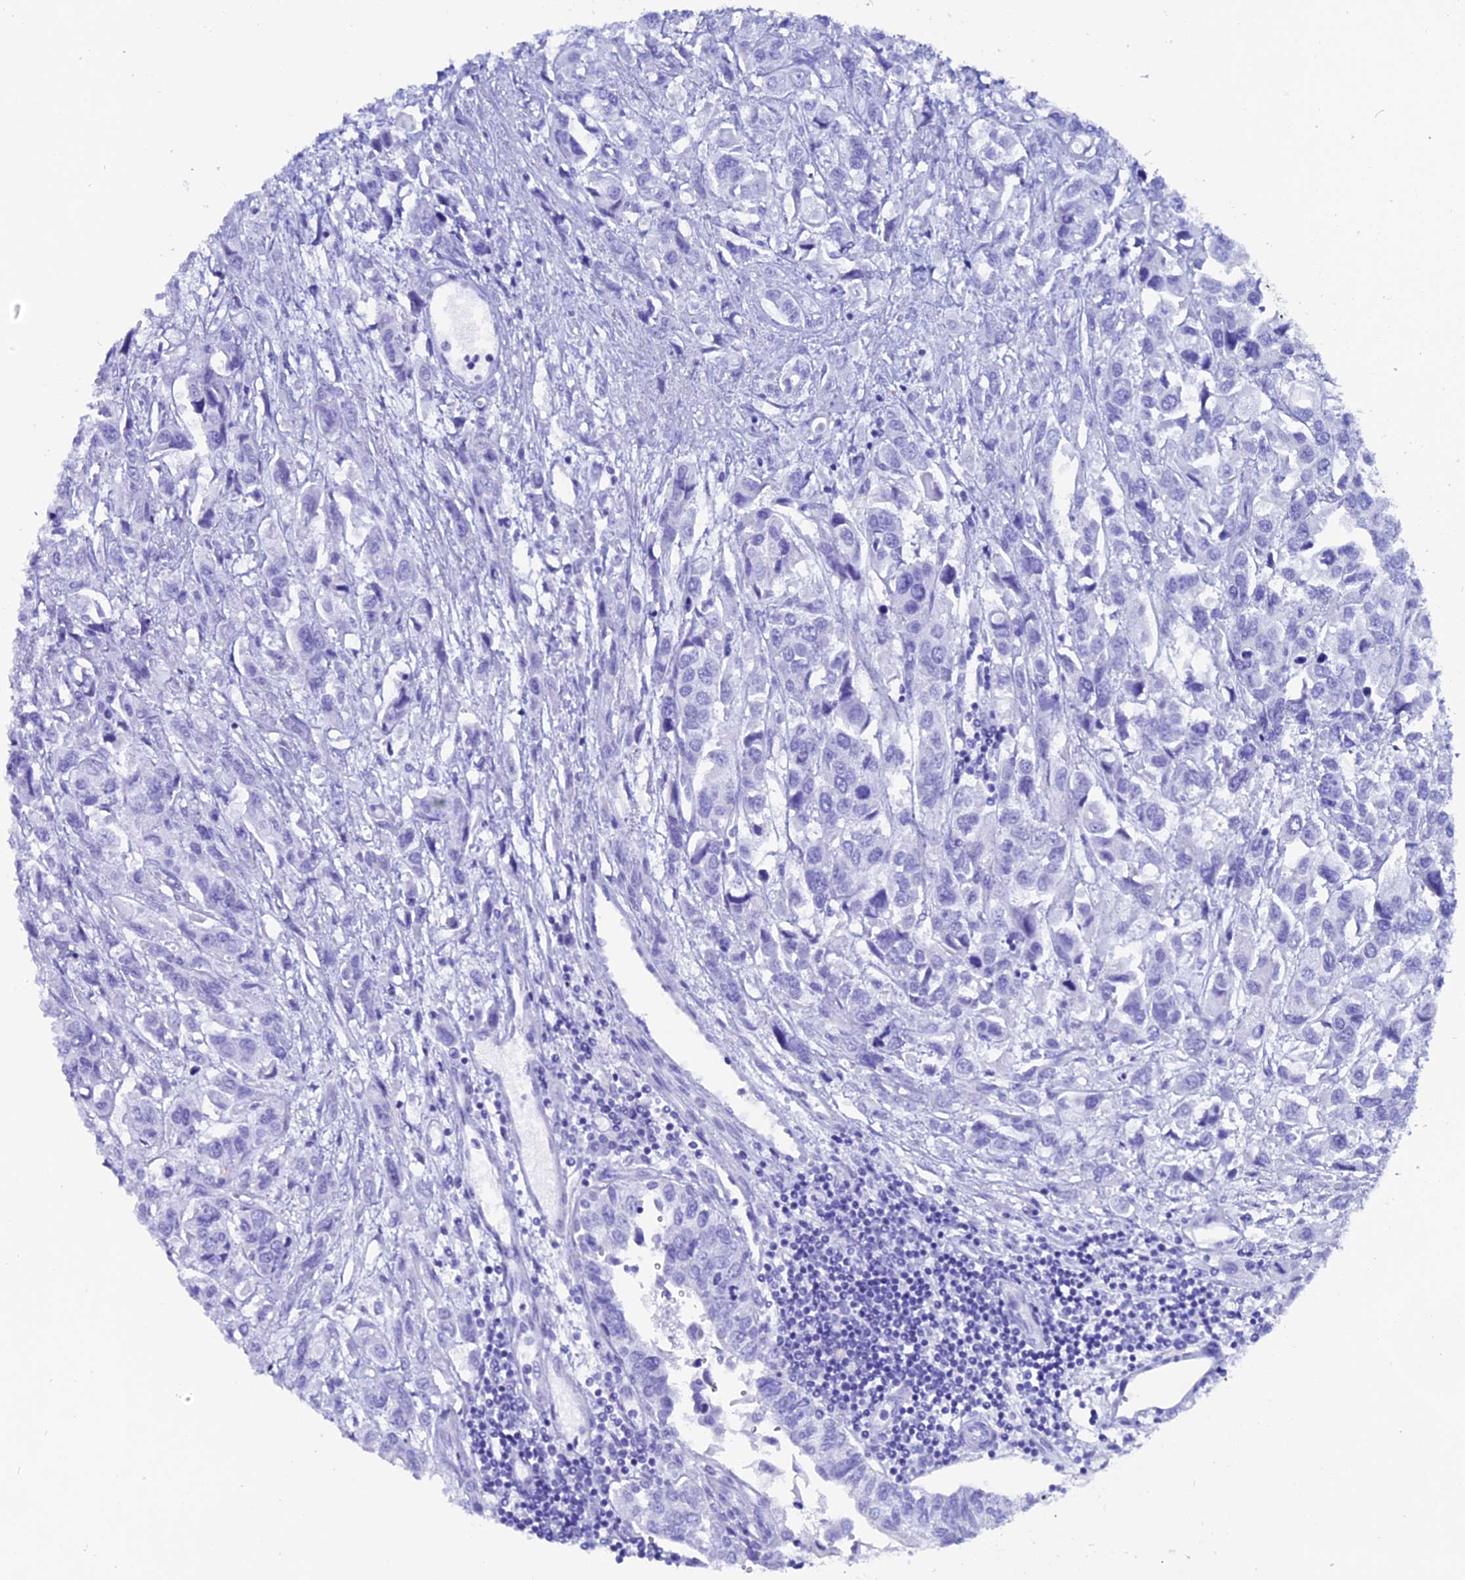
{"staining": {"intensity": "negative", "quantity": "none", "location": "none"}, "tissue": "urothelial cancer", "cell_type": "Tumor cells", "image_type": "cancer", "snomed": [{"axis": "morphology", "description": "Urothelial carcinoma, High grade"}, {"axis": "topography", "description": "Urinary bladder"}], "caption": "Tumor cells show no significant protein expression in high-grade urothelial carcinoma.", "gene": "ANKRD29", "patient": {"sex": "male", "age": 67}}